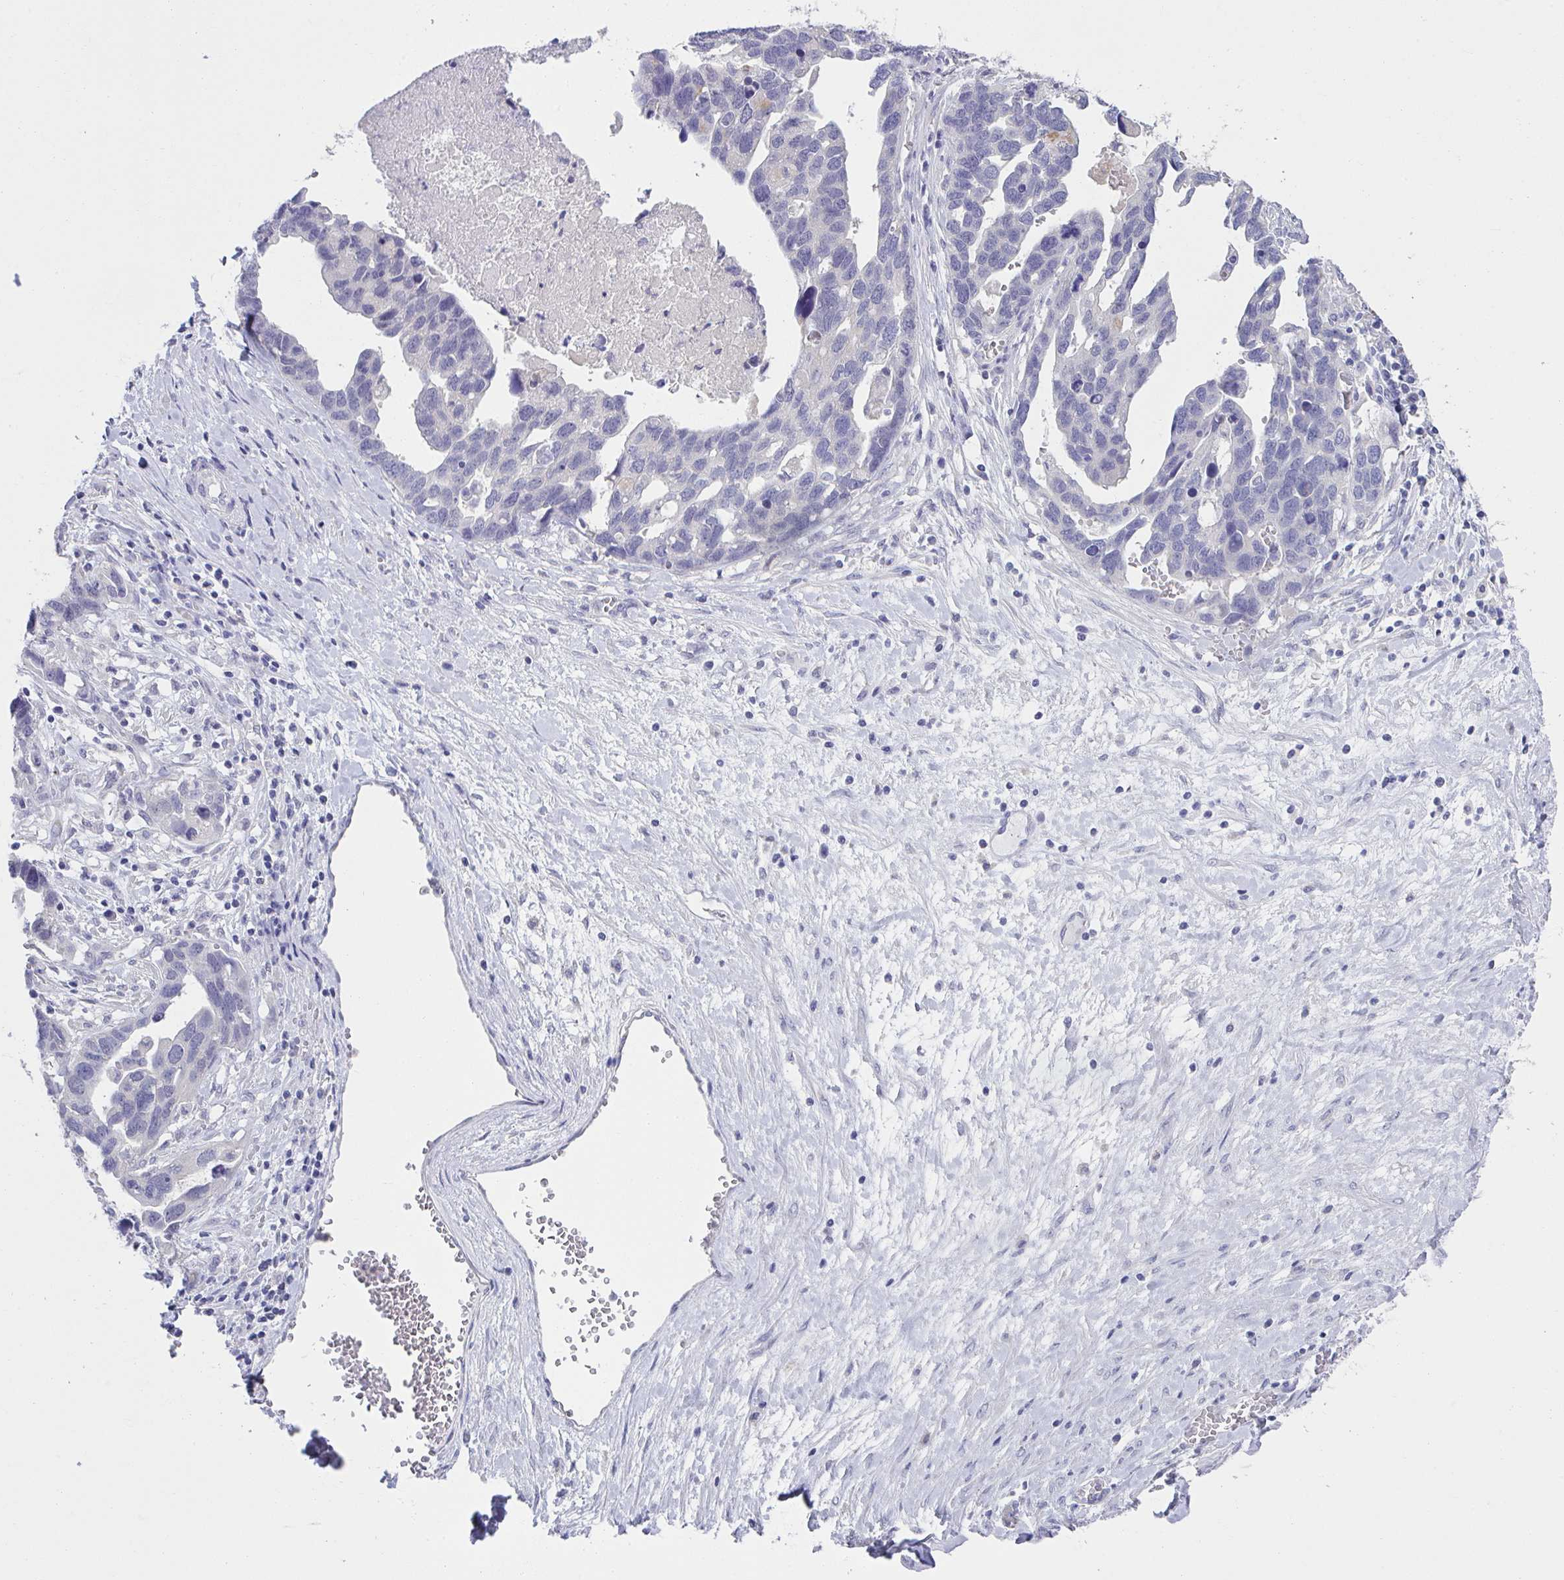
{"staining": {"intensity": "negative", "quantity": "none", "location": "none"}, "tissue": "ovarian cancer", "cell_type": "Tumor cells", "image_type": "cancer", "snomed": [{"axis": "morphology", "description": "Cystadenocarcinoma, serous, NOS"}, {"axis": "topography", "description": "Ovary"}], "caption": "This histopathology image is of ovarian cancer stained with IHC to label a protein in brown with the nuclei are counter-stained blue. There is no positivity in tumor cells. (Immunohistochemistry (ihc), brightfield microscopy, high magnification).", "gene": "CXCR1", "patient": {"sex": "female", "age": 54}}